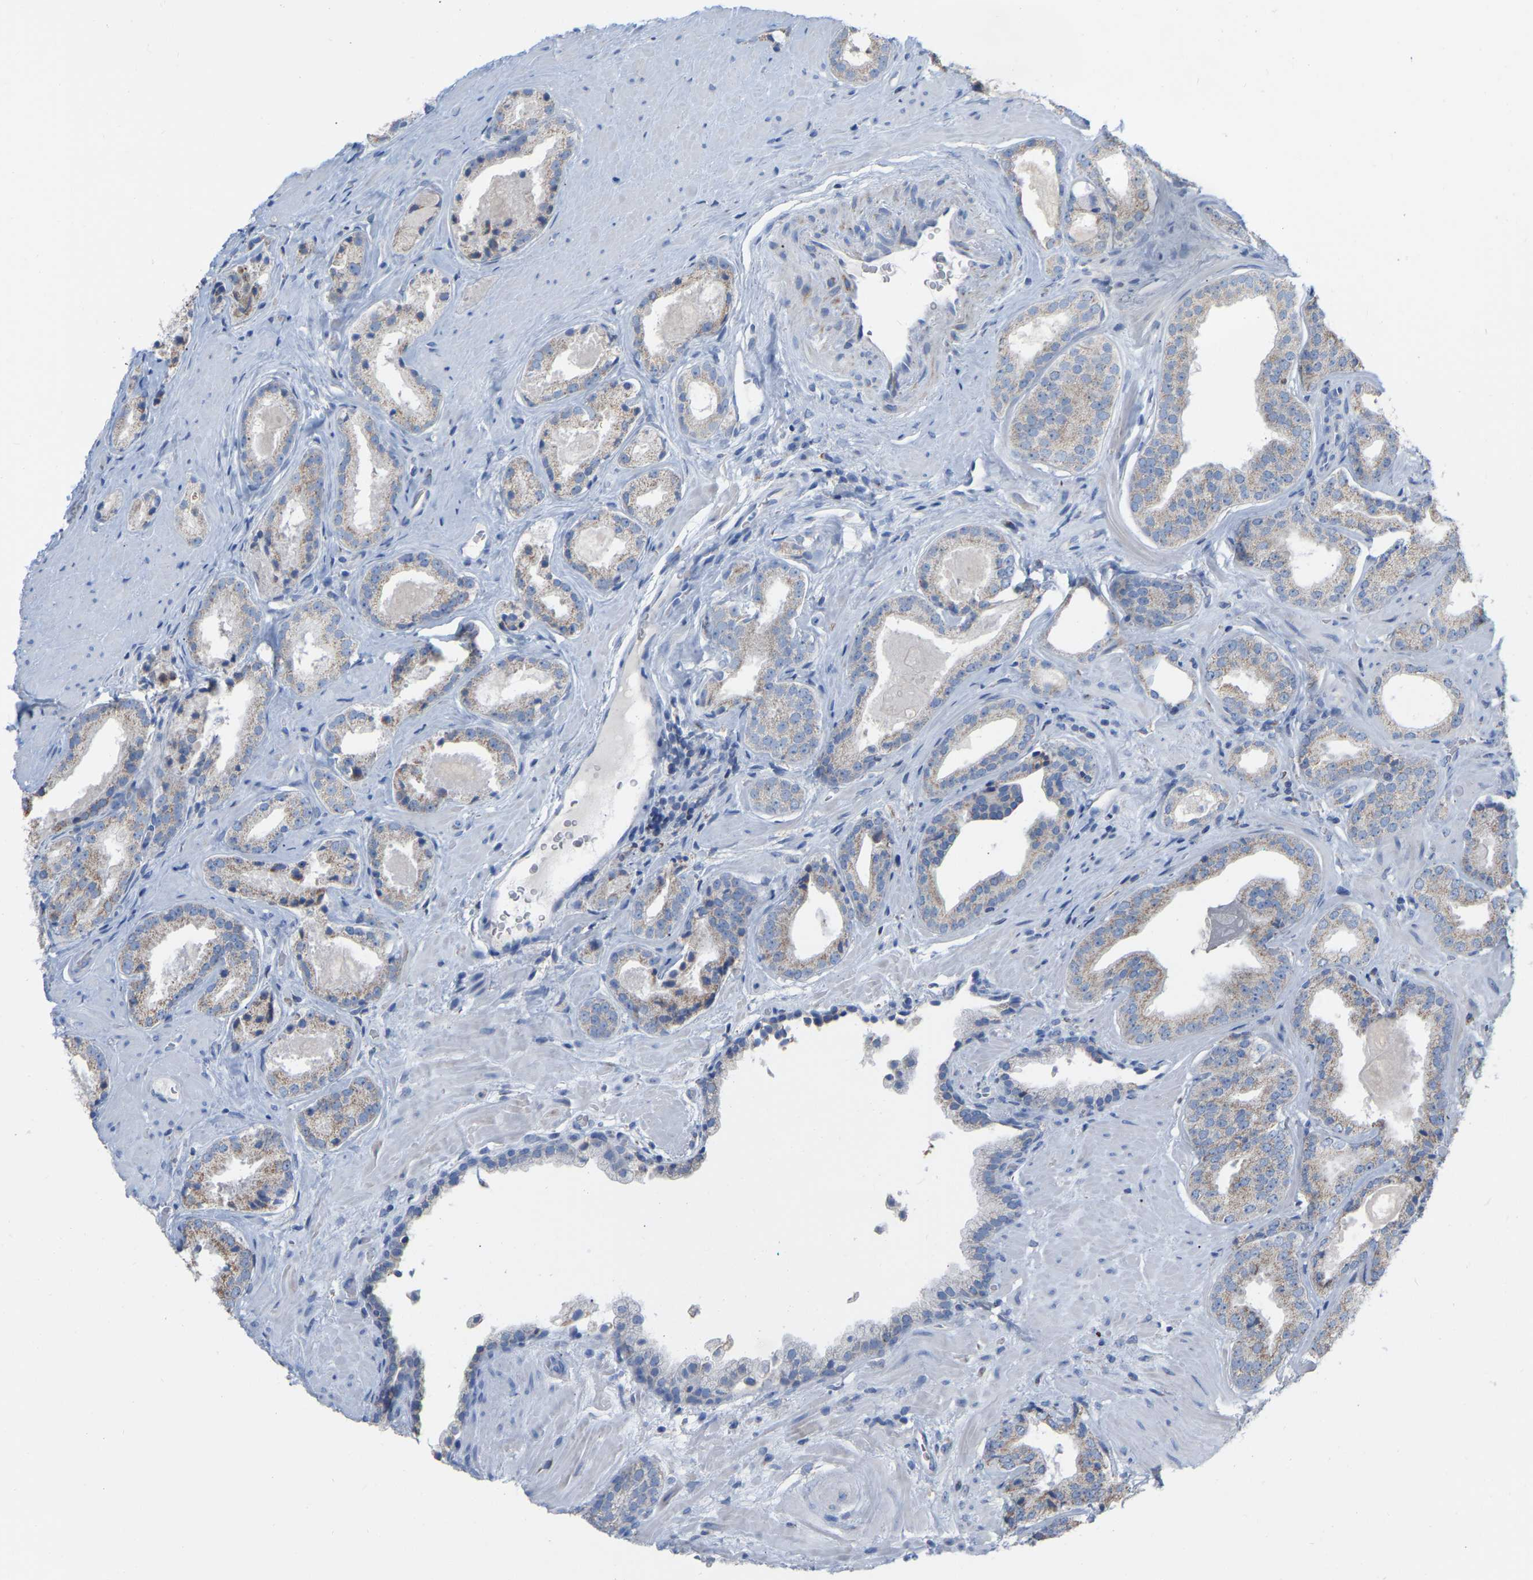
{"staining": {"intensity": "weak", "quantity": "<25%", "location": "cytoplasmic/membranous"}, "tissue": "prostate cancer", "cell_type": "Tumor cells", "image_type": "cancer", "snomed": [{"axis": "morphology", "description": "Adenocarcinoma, Low grade"}, {"axis": "topography", "description": "Prostate"}], "caption": "This is an immunohistochemistry image of prostate cancer. There is no staining in tumor cells.", "gene": "CBLB", "patient": {"sex": "male", "age": 71}}